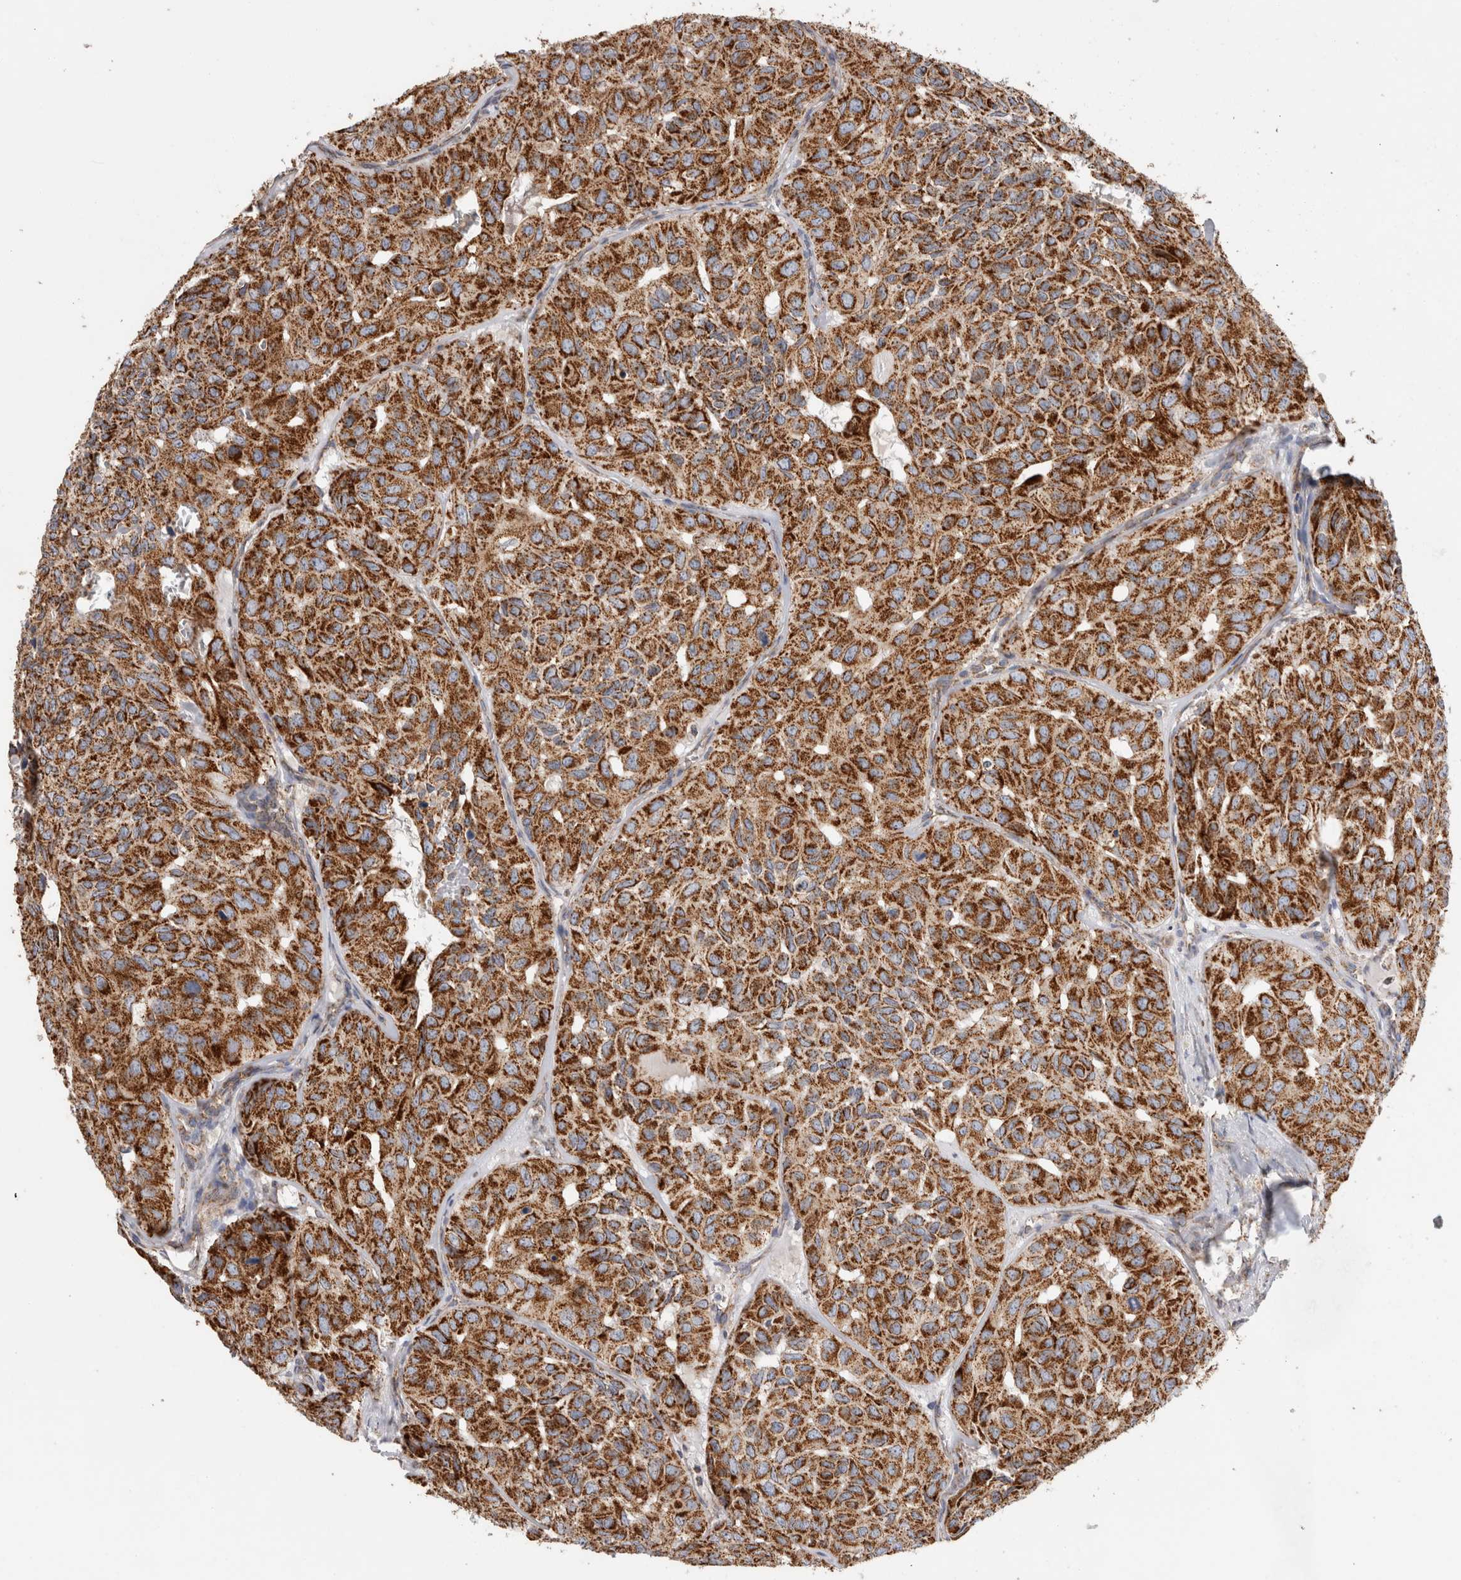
{"staining": {"intensity": "strong", "quantity": ">75%", "location": "cytoplasmic/membranous"}, "tissue": "head and neck cancer", "cell_type": "Tumor cells", "image_type": "cancer", "snomed": [{"axis": "morphology", "description": "Adenocarcinoma, NOS"}, {"axis": "topography", "description": "Salivary gland, NOS"}, {"axis": "topography", "description": "Head-Neck"}], "caption": "Head and neck adenocarcinoma tissue reveals strong cytoplasmic/membranous positivity in about >75% of tumor cells", "gene": "IARS2", "patient": {"sex": "female", "age": 76}}